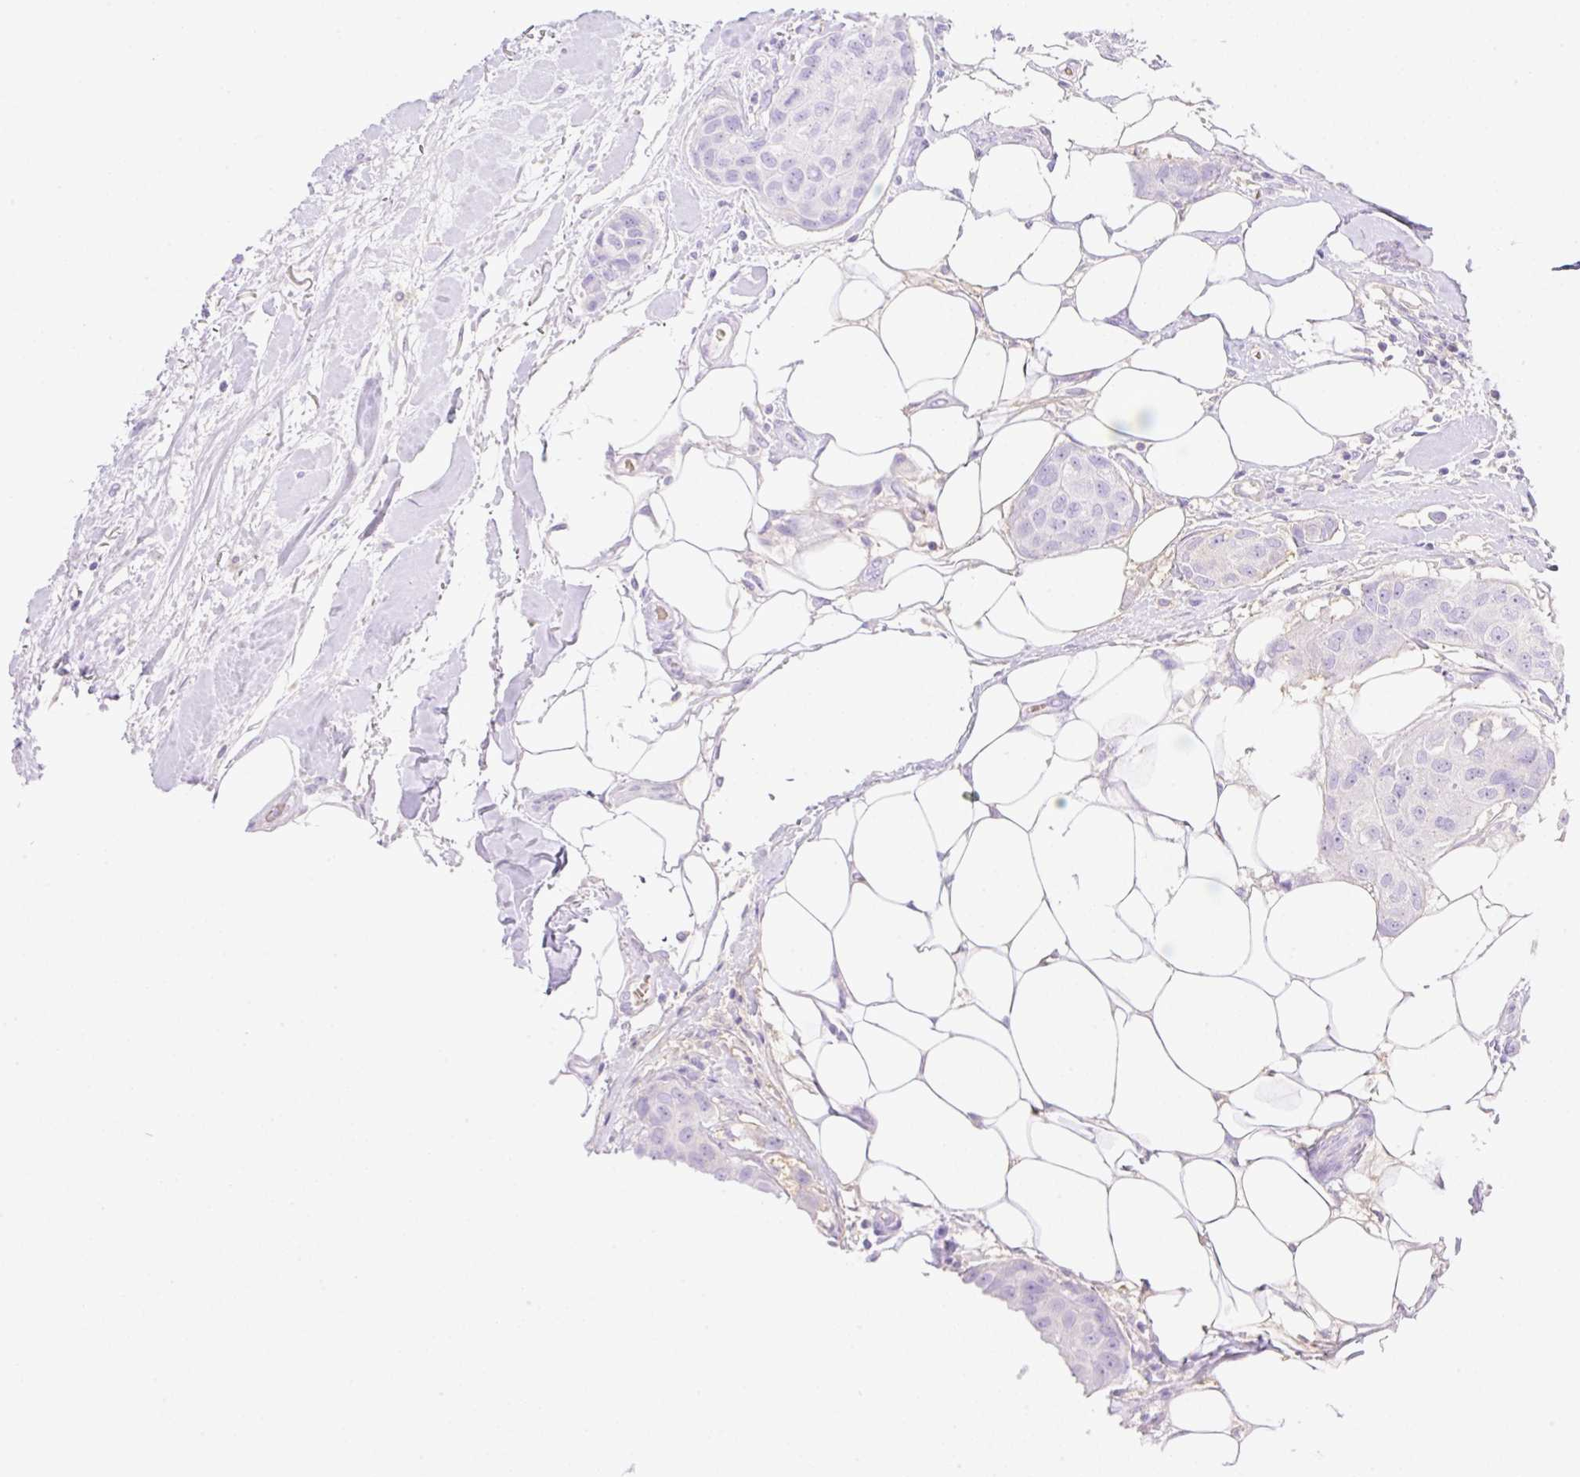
{"staining": {"intensity": "negative", "quantity": "none", "location": "none"}, "tissue": "breast cancer", "cell_type": "Tumor cells", "image_type": "cancer", "snomed": [{"axis": "morphology", "description": "Duct carcinoma"}, {"axis": "topography", "description": "Breast"}, {"axis": "topography", "description": "Lymph node"}], "caption": "This is an IHC image of breast intraductal carcinoma. There is no staining in tumor cells.", "gene": "CDX1", "patient": {"sex": "female", "age": 80}}